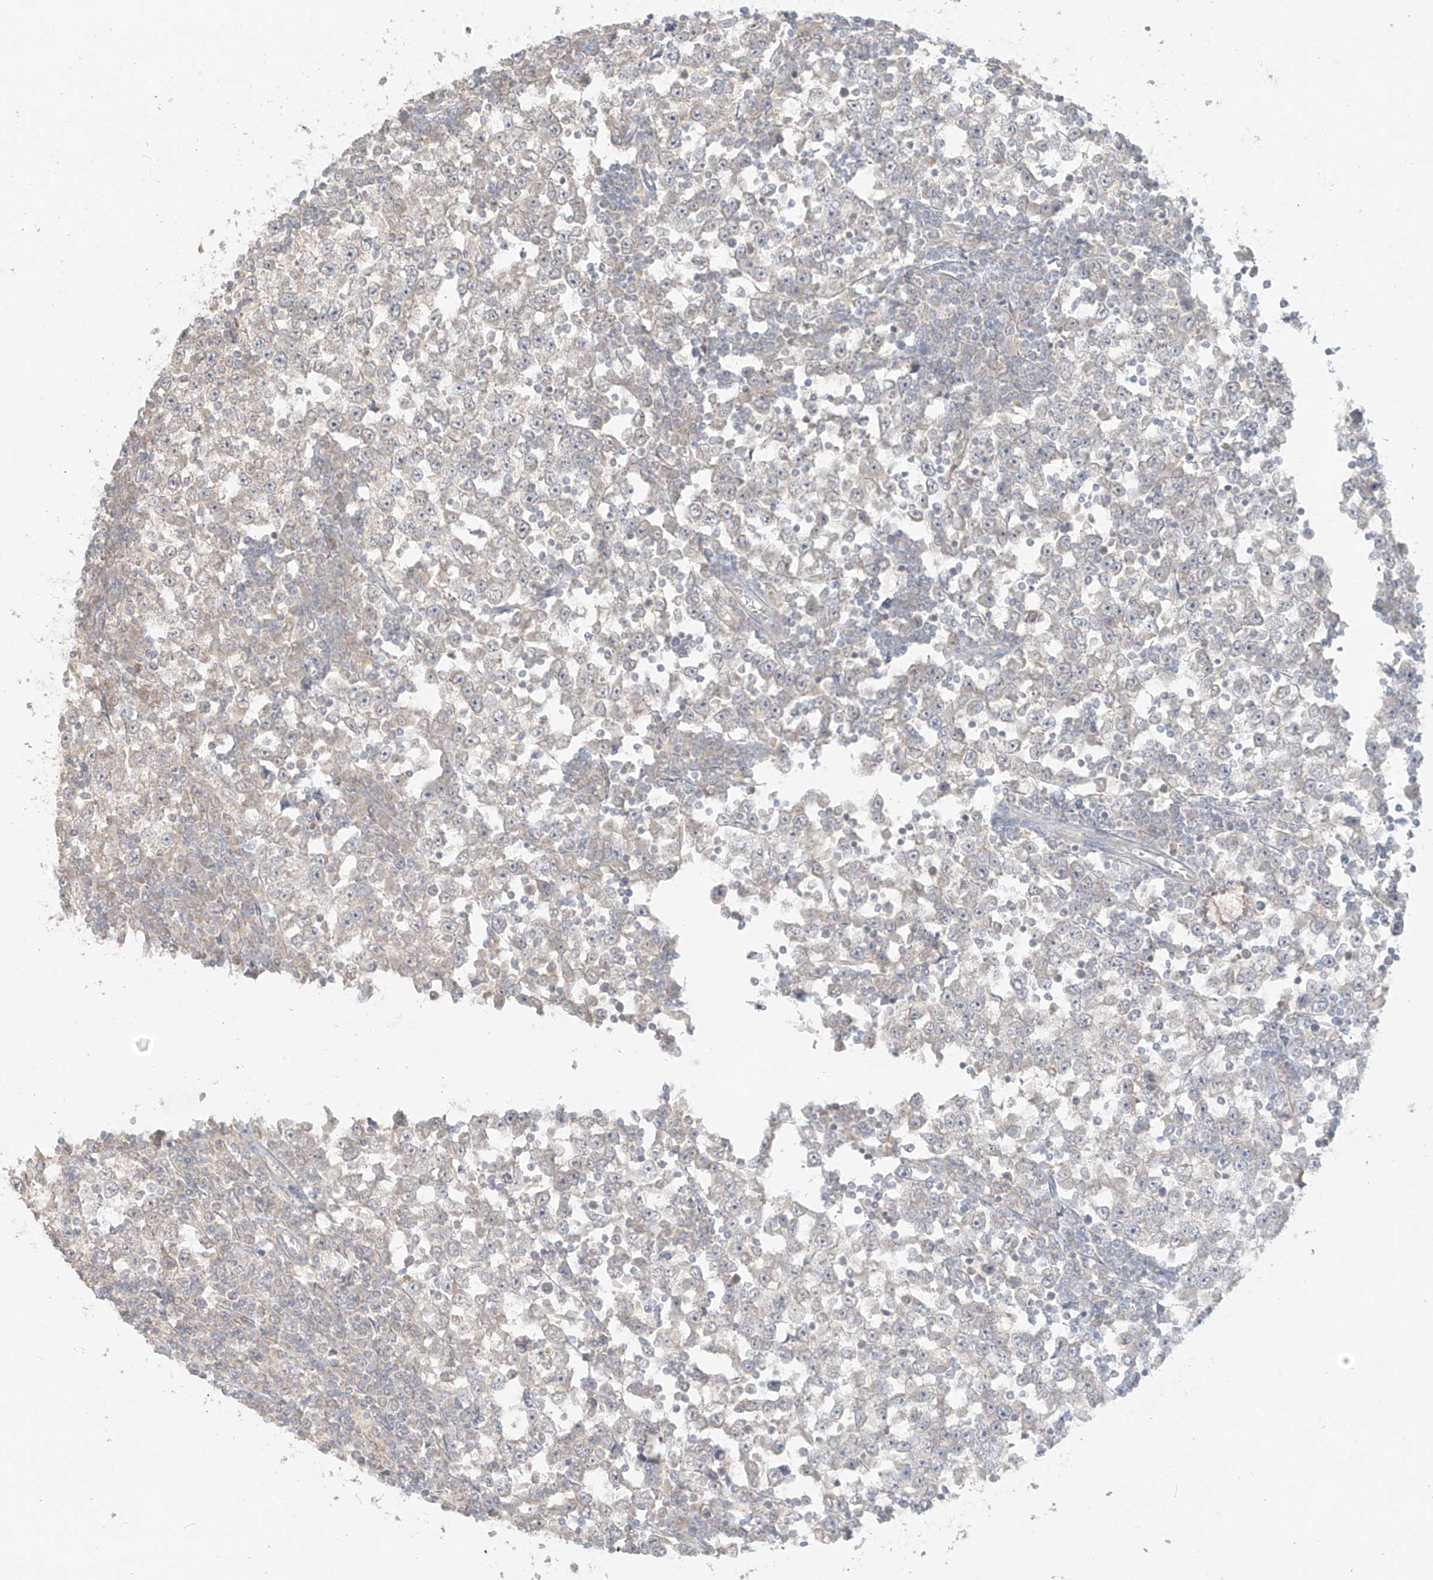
{"staining": {"intensity": "negative", "quantity": "none", "location": "none"}, "tissue": "testis cancer", "cell_type": "Tumor cells", "image_type": "cancer", "snomed": [{"axis": "morphology", "description": "Seminoma, NOS"}, {"axis": "topography", "description": "Testis"}], "caption": "Tumor cells show no significant staining in seminoma (testis).", "gene": "ANGEL2", "patient": {"sex": "male", "age": 65}}